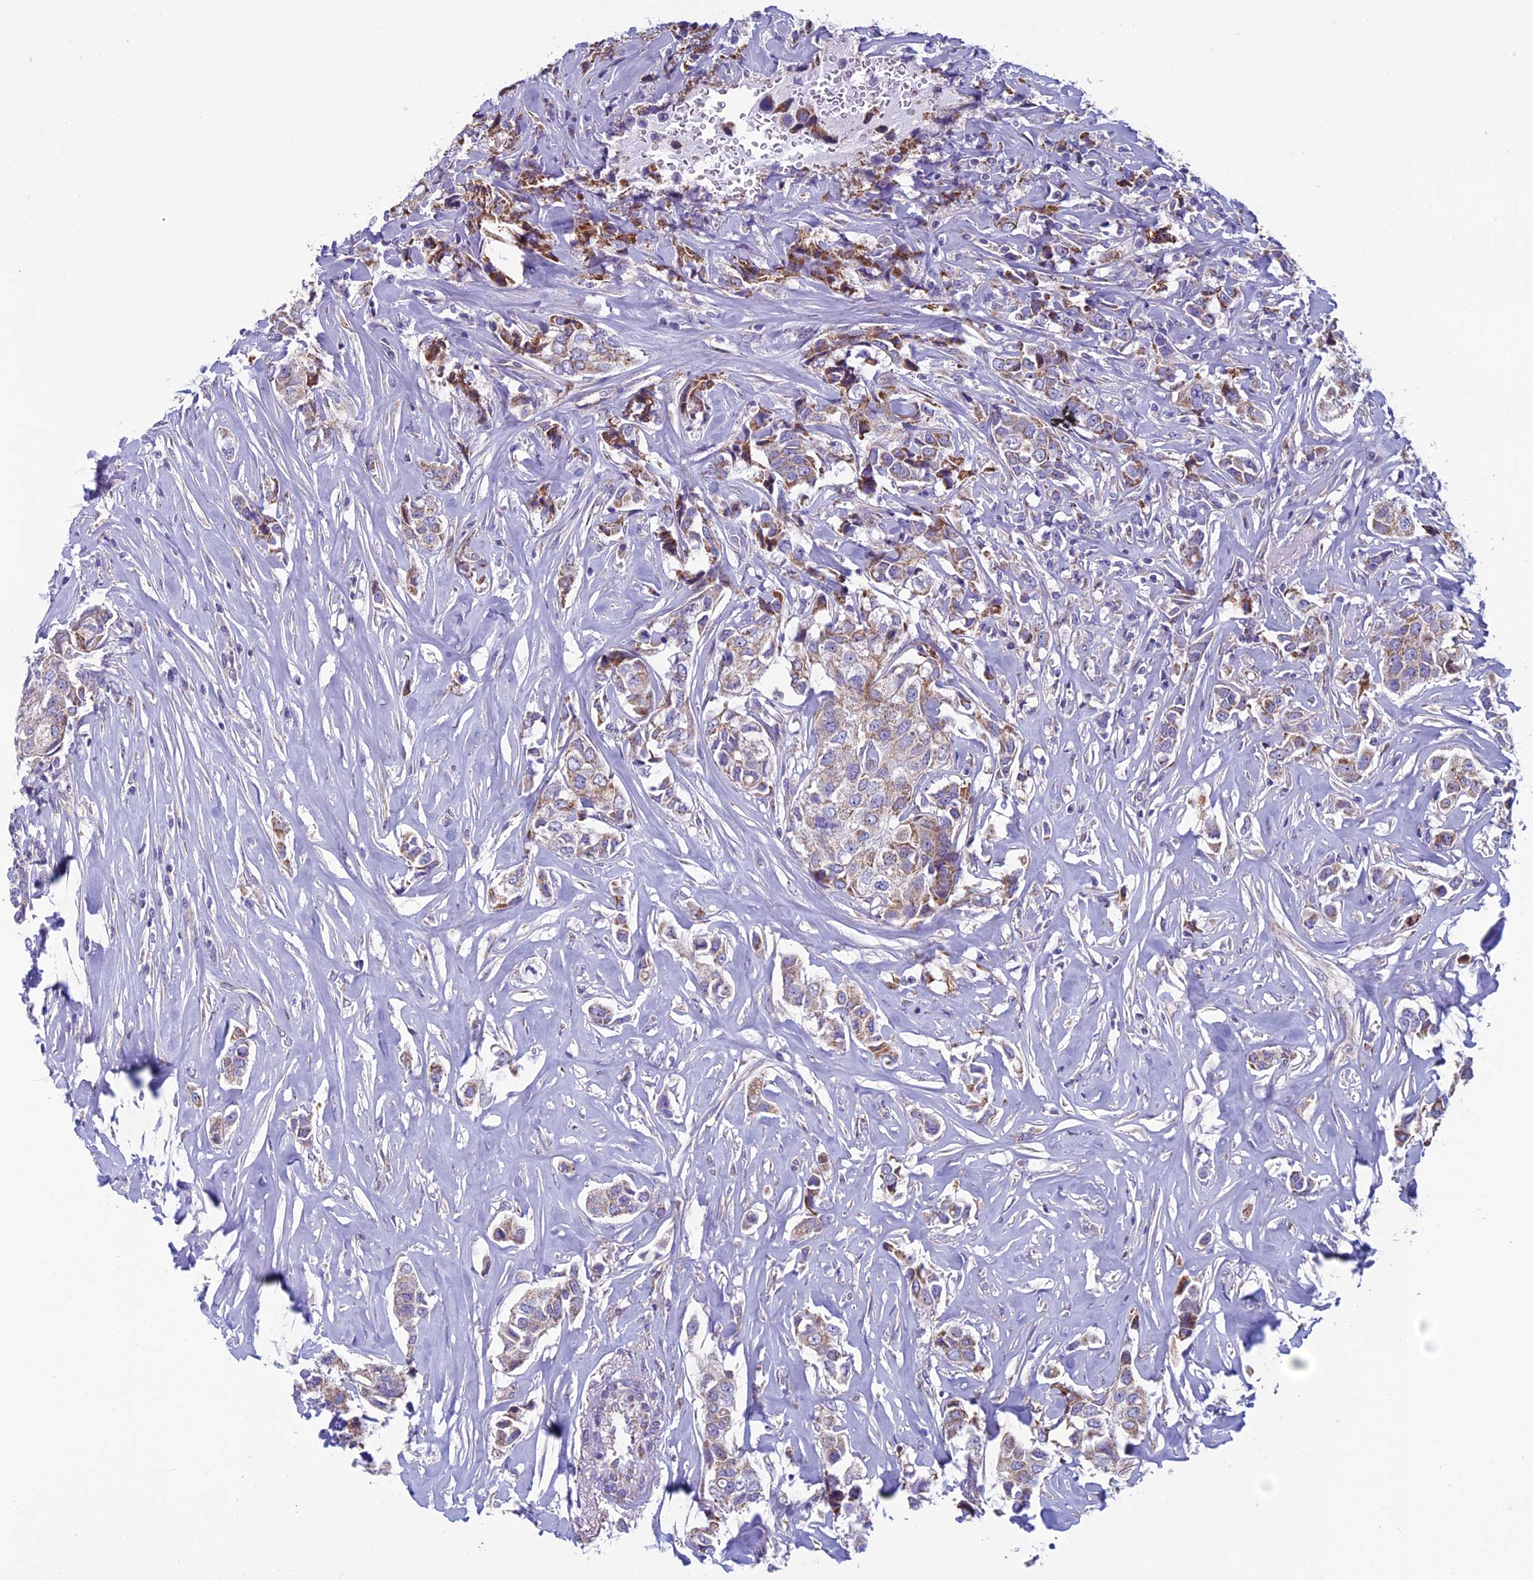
{"staining": {"intensity": "moderate", "quantity": ">75%", "location": "cytoplasmic/membranous"}, "tissue": "breast cancer", "cell_type": "Tumor cells", "image_type": "cancer", "snomed": [{"axis": "morphology", "description": "Duct carcinoma"}, {"axis": "topography", "description": "Breast"}], "caption": "Brown immunohistochemical staining in breast cancer reveals moderate cytoplasmic/membranous staining in about >75% of tumor cells.", "gene": "MFSD12", "patient": {"sex": "female", "age": 80}}